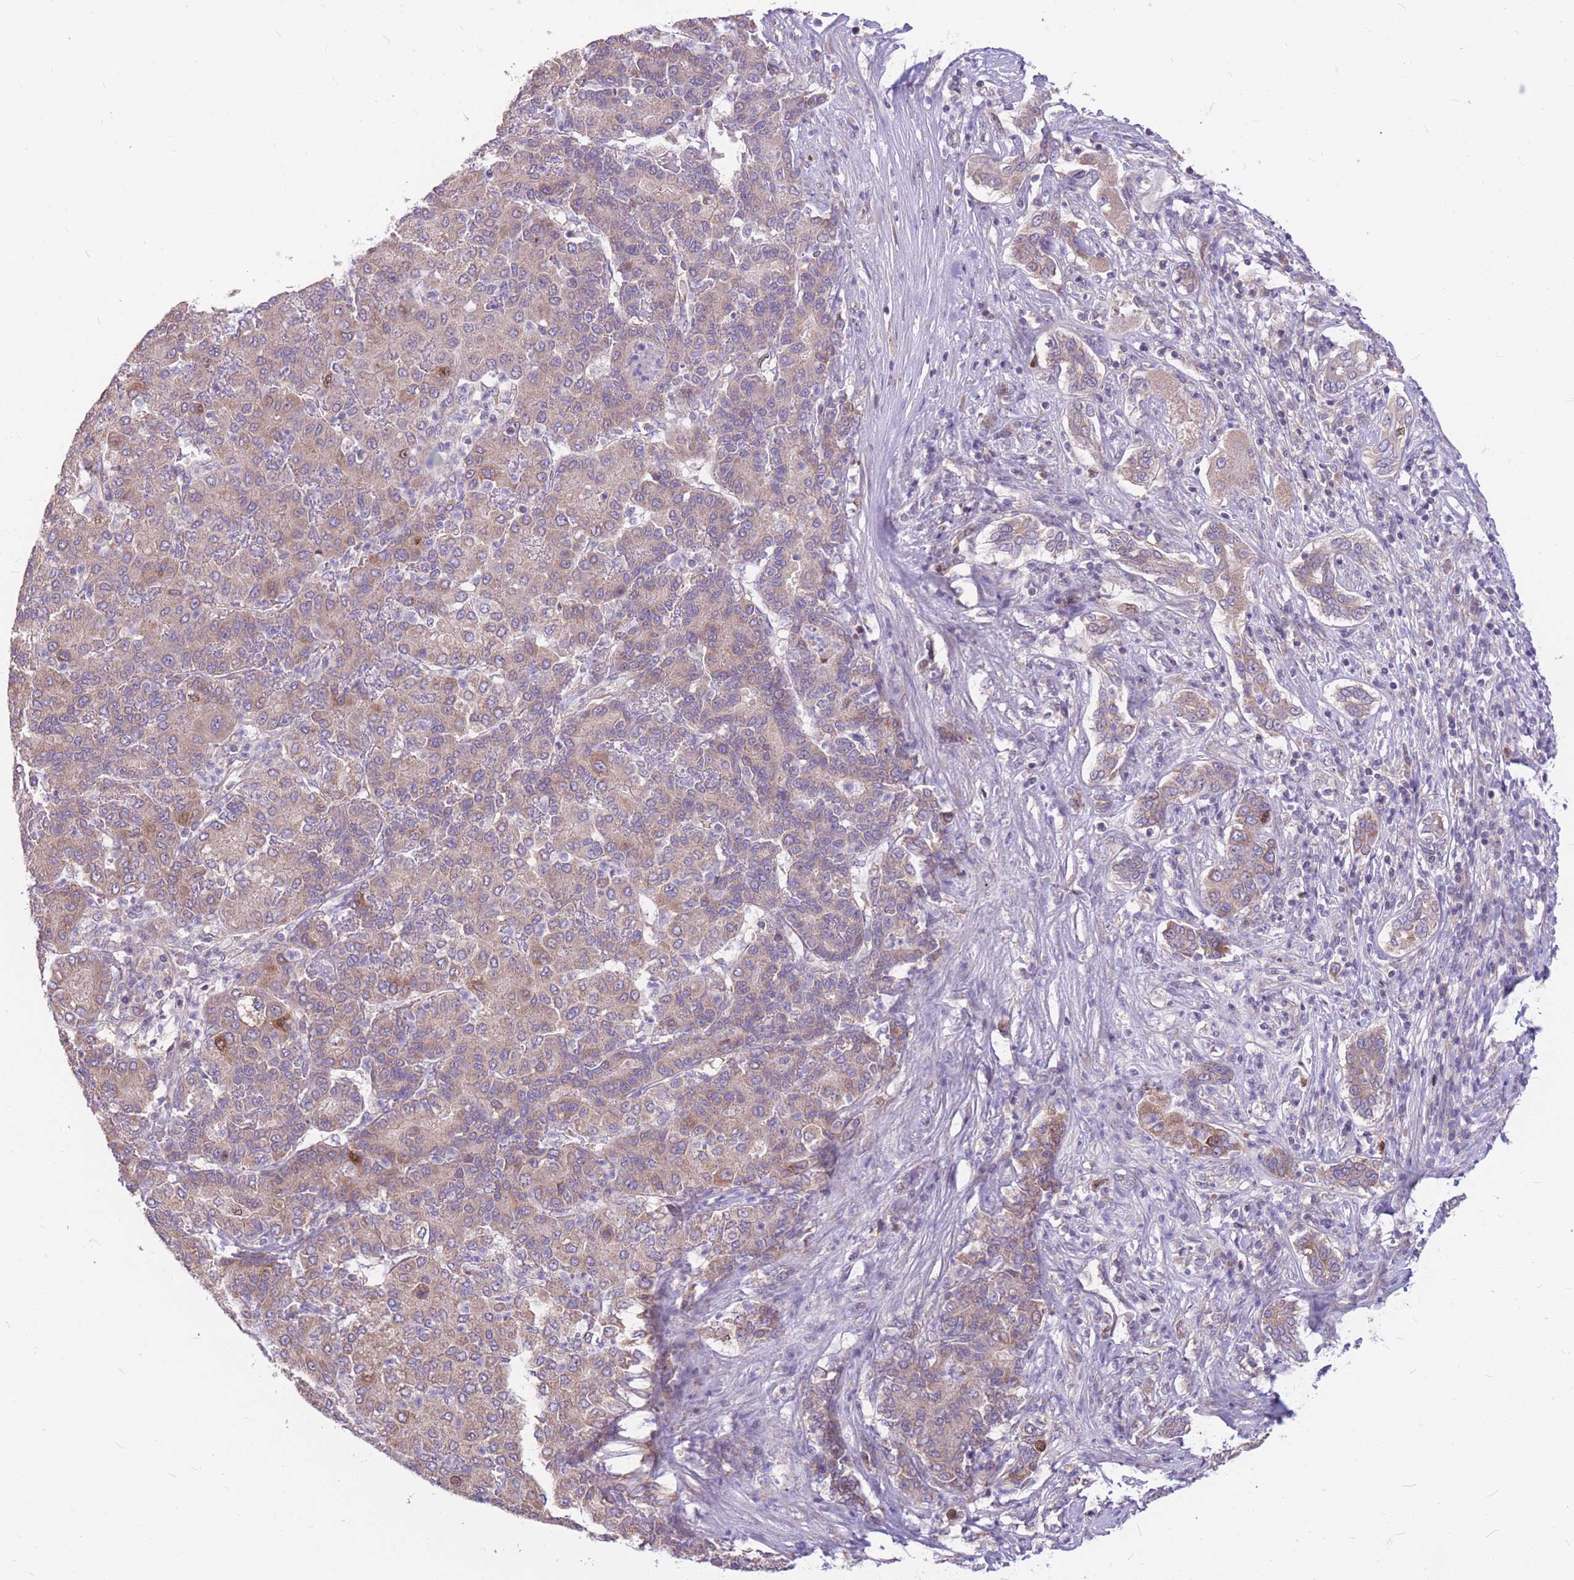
{"staining": {"intensity": "moderate", "quantity": "<25%", "location": "nuclear"}, "tissue": "liver cancer", "cell_type": "Tumor cells", "image_type": "cancer", "snomed": [{"axis": "morphology", "description": "Carcinoma, Hepatocellular, NOS"}, {"axis": "topography", "description": "Liver"}], "caption": "An immunohistochemistry image of tumor tissue is shown. Protein staining in brown highlights moderate nuclear positivity in liver cancer within tumor cells.", "gene": "GMNN", "patient": {"sex": "male", "age": 65}}